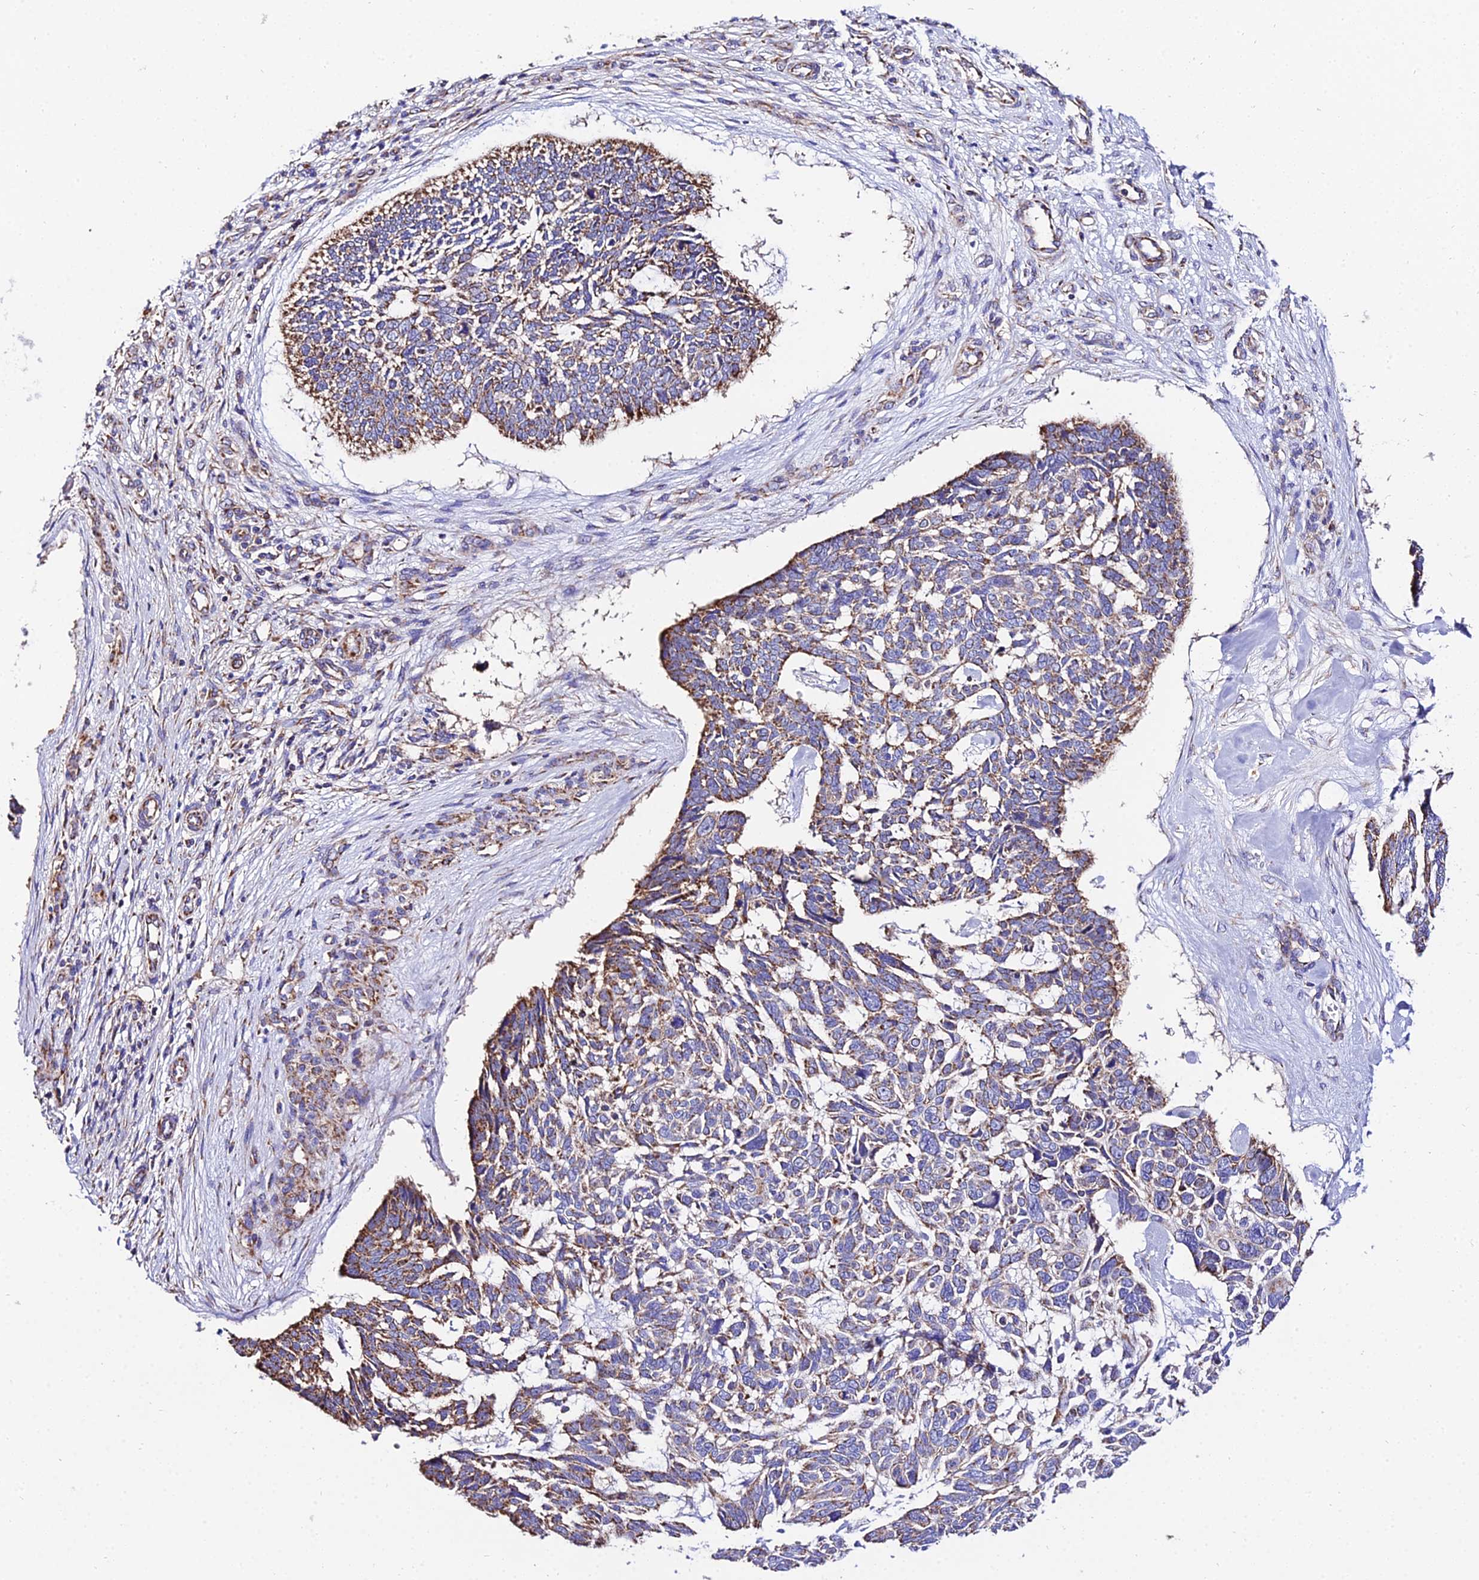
{"staining": {"intensity": "moderate", "quantity": ">75%", "location": "cytoplasmic/membranous"}, "tissue": "skin cancer", "cell_type": "Tumor cells", "image_type": "cancer", "snomed": [{"axis": "morphology", "description": "Basal cell carcinoma"}, {"axis": "topography", "description": "Skin"}], "caption": "There is medium levels of moderate cytoplasmic/membranous expression in tumor cells of basal cell carcinoma (skin), as demonstrated by immunohistochemical staining (brown color).", "gene": "OCIAD1", "patient": {"sex": "male", "age": 88}}